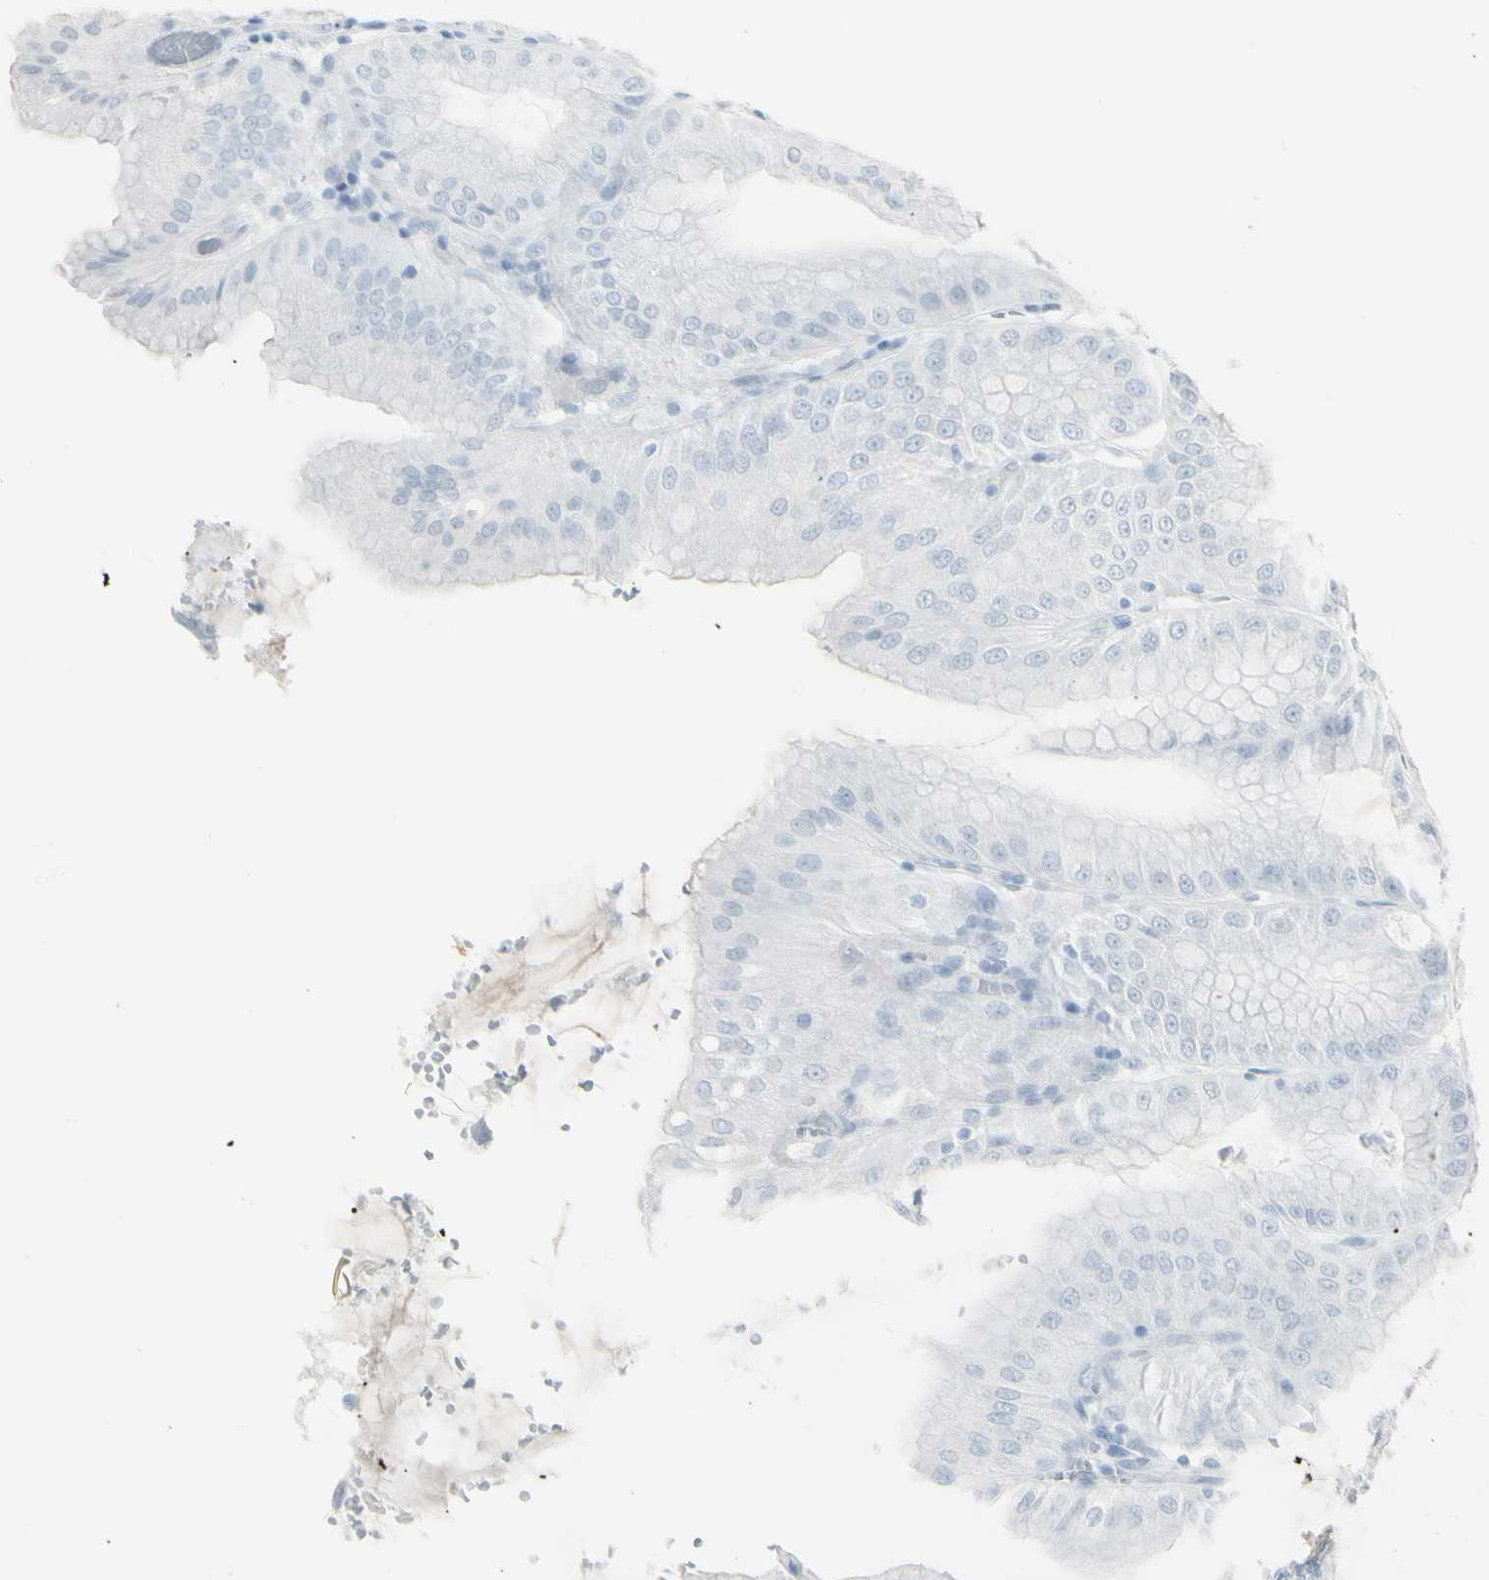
{"staining": {"intensity": "strong", "quantity": "<25%", "location": "cytoplasmic/membranous"}, "tissue": "stomach", "cell_type": "Glandular cells", "image_type": "normal", "snomed": [{"axis": "morphology", "description": "Normal tissue, NOS"}, {"axis": "topography", "description": "Stomach, lower"}], "caption": "IHC (DAB) staining of unremarkable stomach shows strong cytoplasmic/membranous protein staining in about <25% of glandular cells.", "gene": "YBX2", "patient": {"sex": "male", "age": 71}}